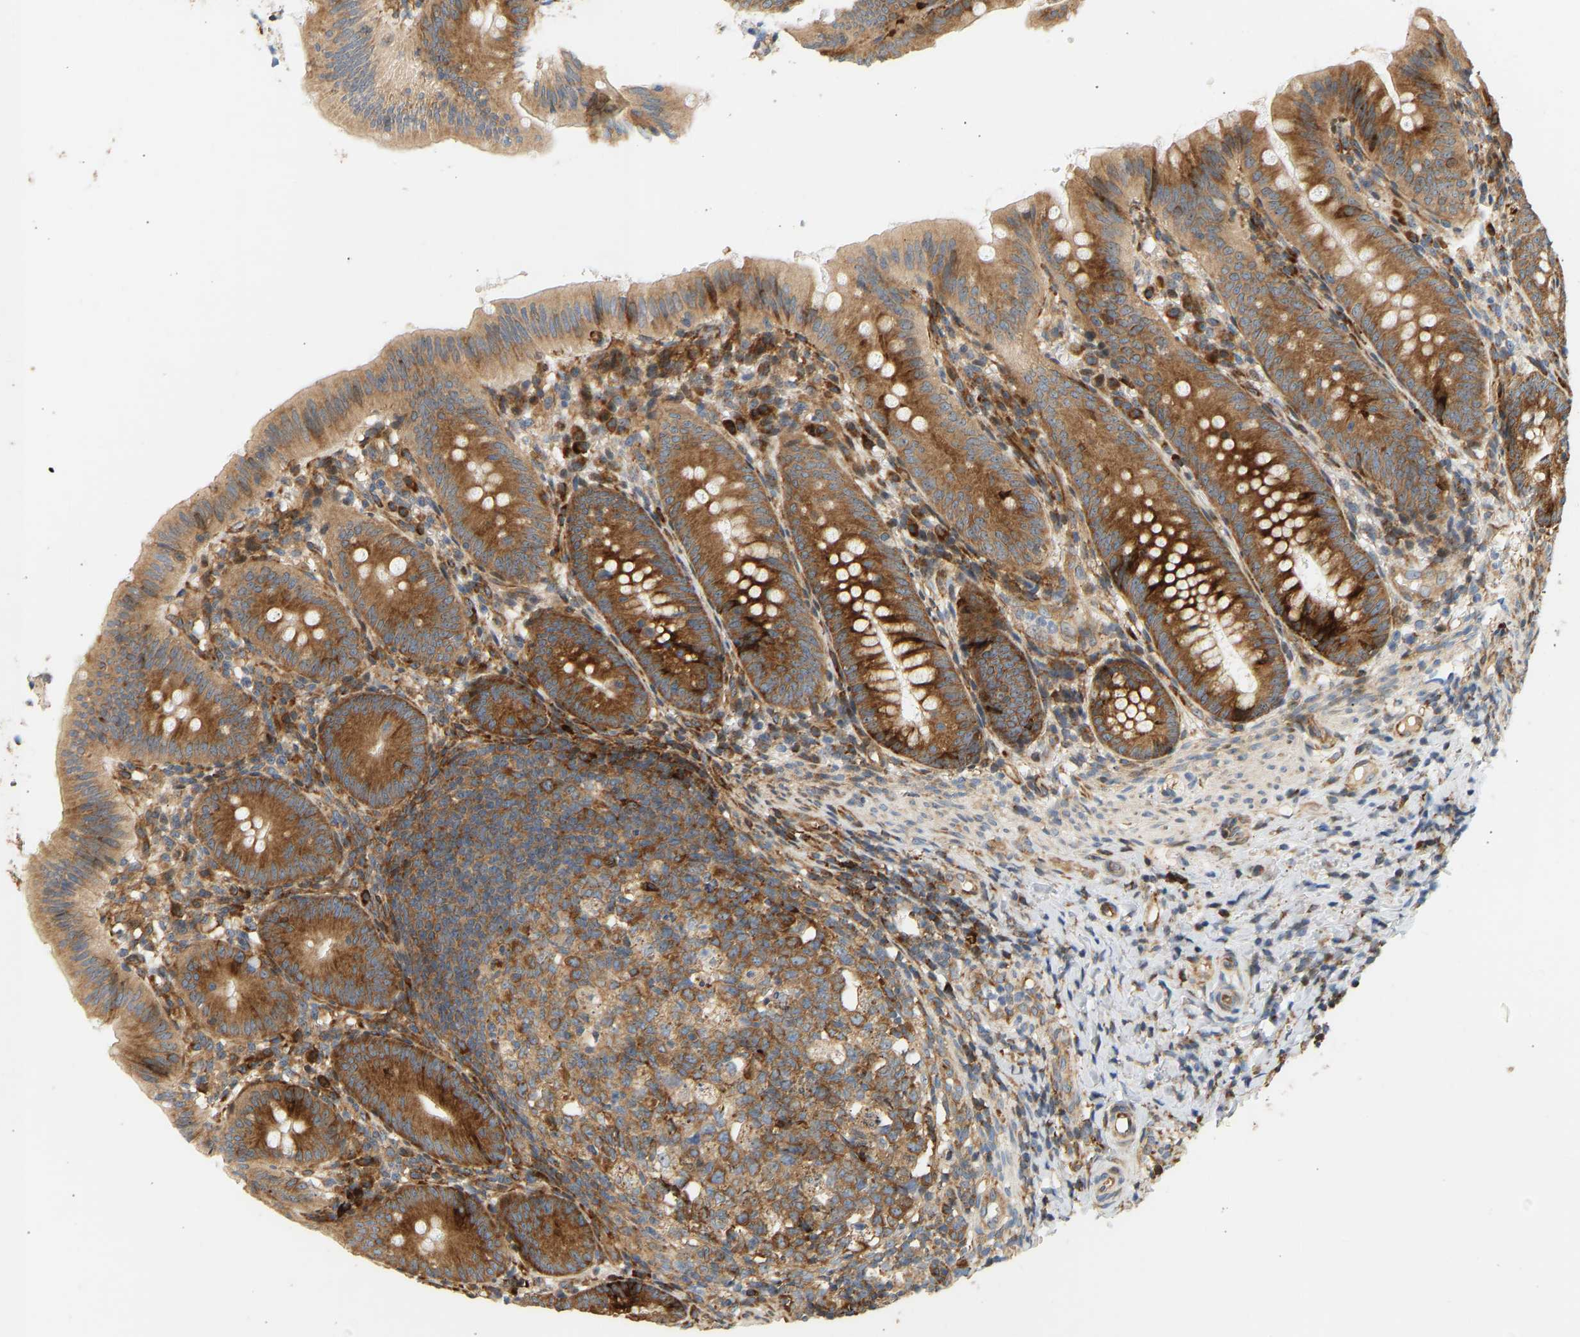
{"staining": {"intensity": "strong", "quantity": ">75%", "location": "cytoplasmic/membranous"}, "tissue": "appendix", "cell_type": "Glandular cells", "image_type": "normal", "snomed": [{"axis": "morphology", "description": "Normal tissue, NOS"}, {"axis": "topography", "description": "Appendix"}], "caption": "The photomicrograph reveals immunohistochemical staining of normal appendix. There is strong cytoplasmic/membranous expression is seen in about >75% of glandular cells.", "gene": "RPS14", "patient": {"sex": "male", "age": 1}}